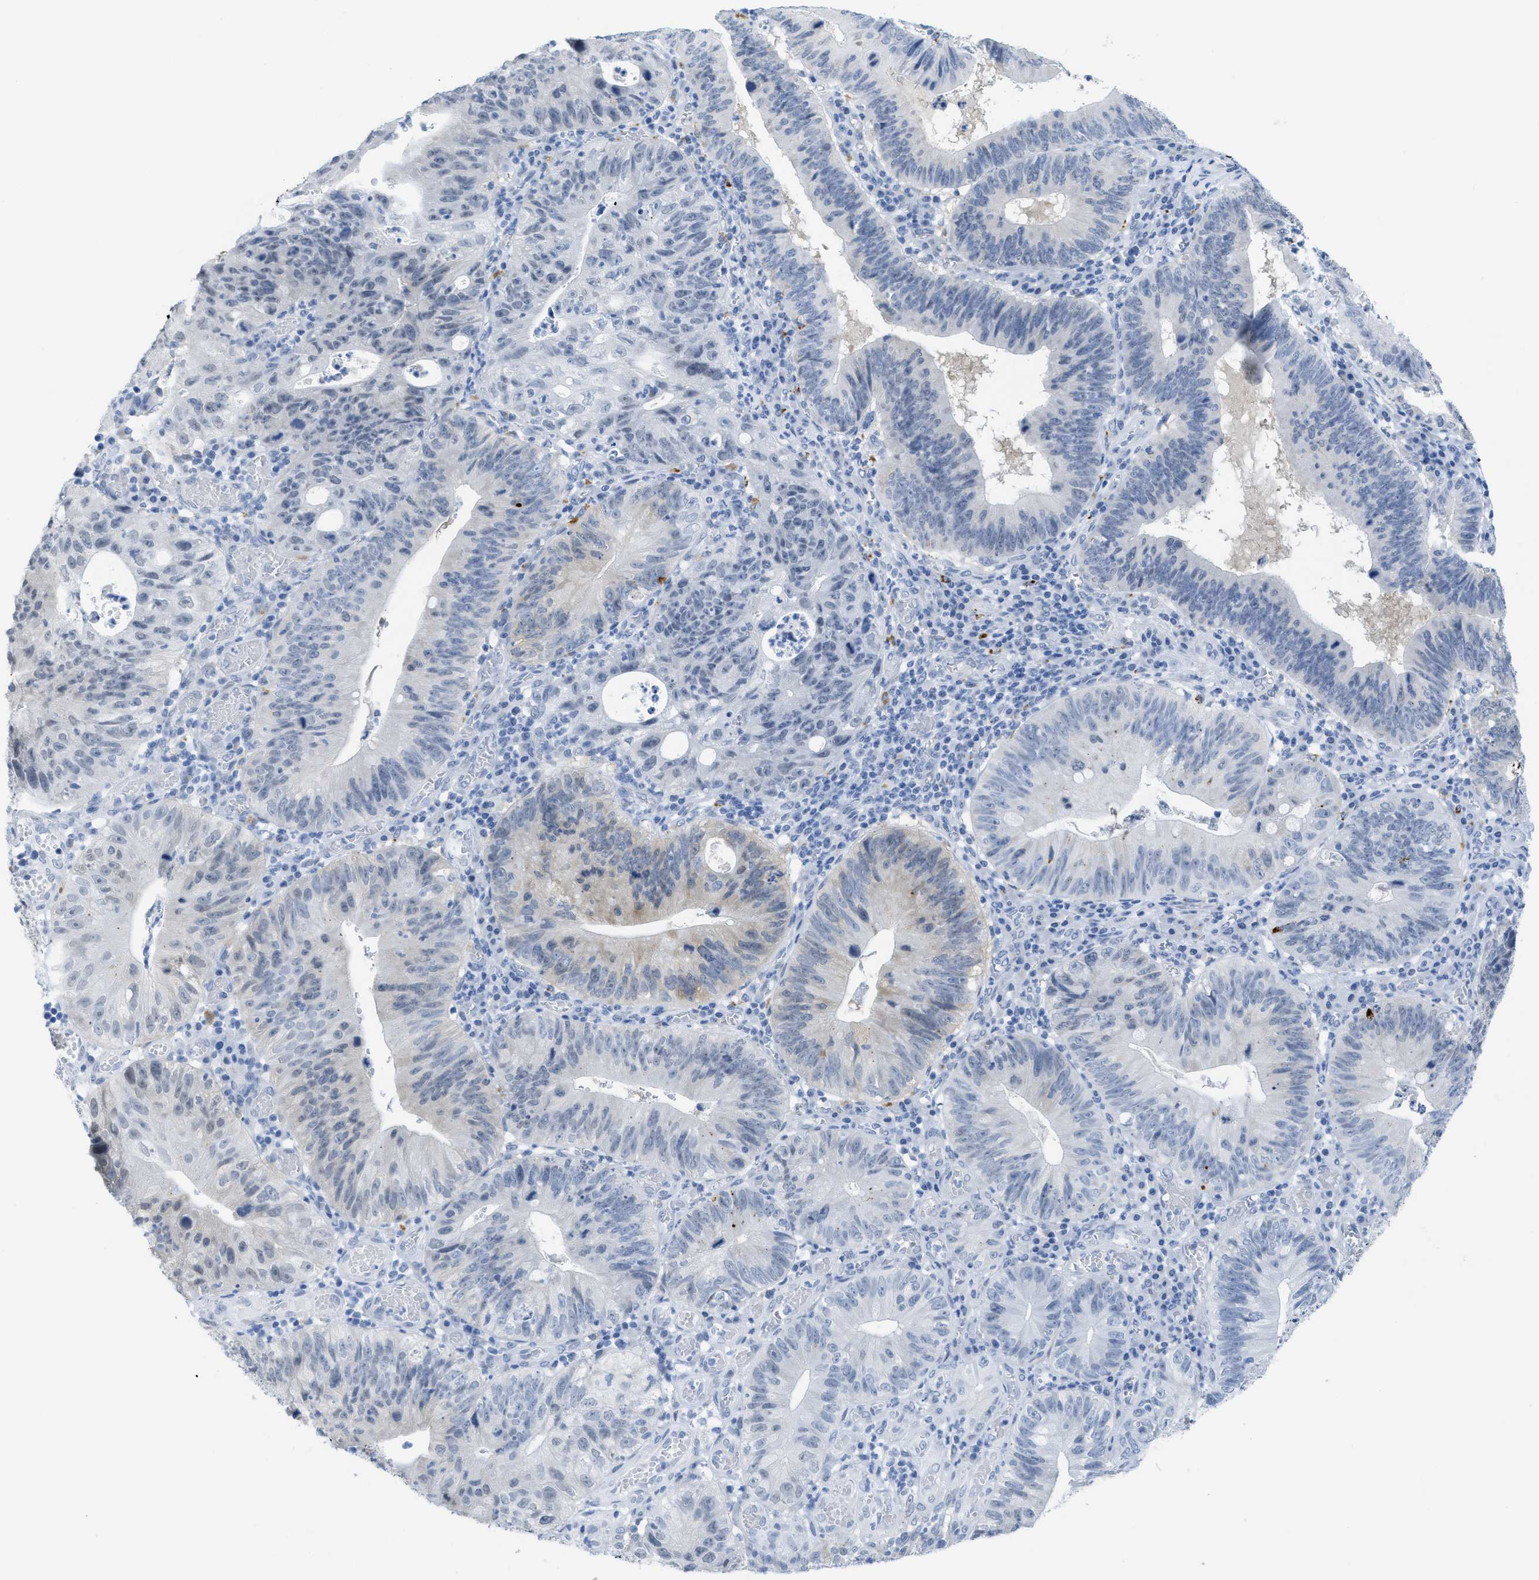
{"staining": {"intensity": "weak", "quantity": "<25%", "location": "cytoplasmic/membranous"}, "tissue": "stomach cancer", "cell_type": "Tumor cells", "image_type": "cancer", "snomed": [{"axis": "morphology", "description": "Adenocarcinoma, NOS"}, {"axis": "topography", "description": "Stomach"}], "caption": "Immunohistochemical staining of stomach cancer (adenocarcinoma) demonstrates no significant staining in tumor cells.", "gene": "WDR4", "patient": {"sex": "male", "age": 59}}